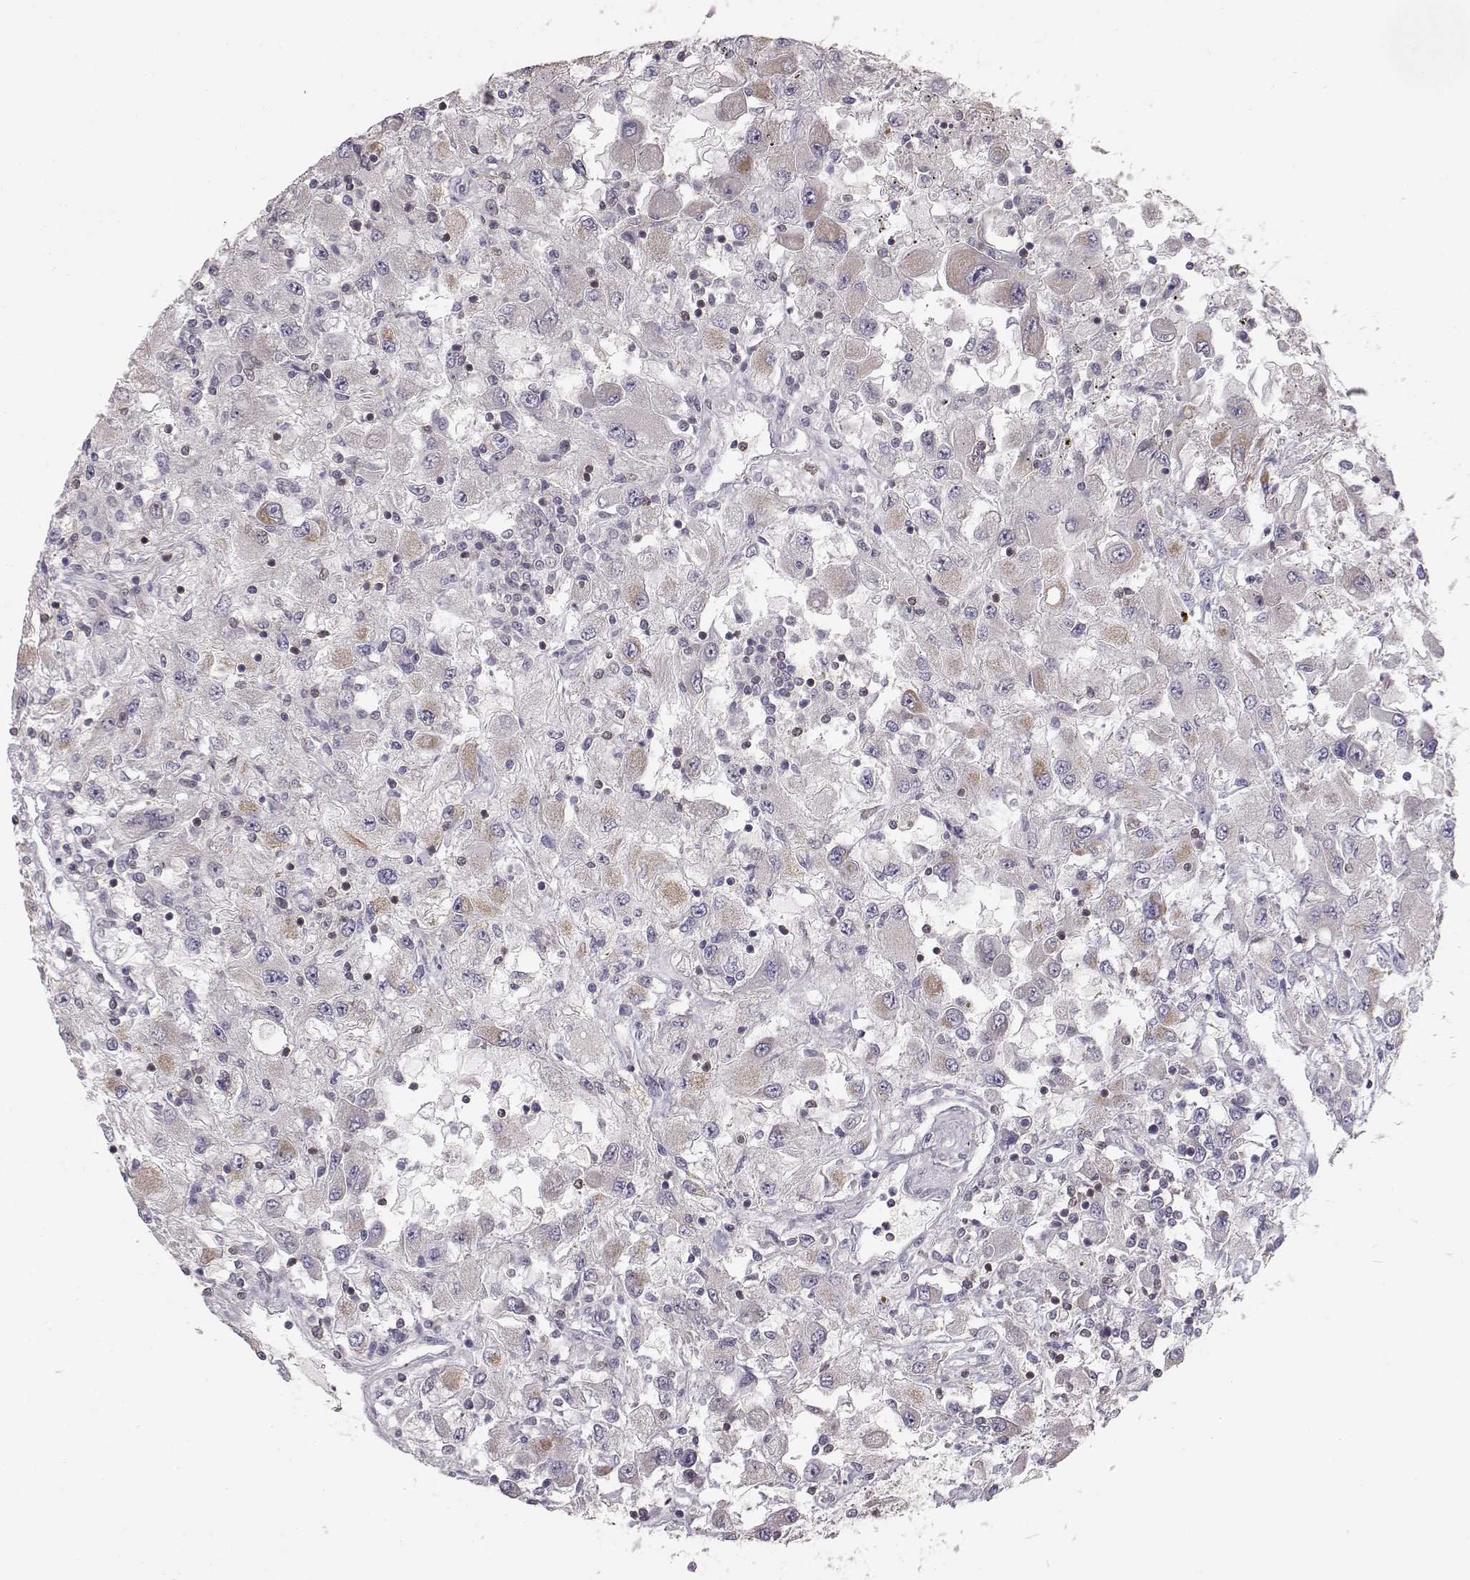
{"staining": {"intensity": "moderate", "quantity": "<25%", "location": "cytoplasmic/membranous"}, "tissue": "renal cancer", "cell_type": "Tumor cells", "image_type": "cancer", "snomed": [{"axis": "morphology", "description": "Adenocarcinoma, NOS"}, {"axis": "topography", "description": "Kidney"}], "caption": "Protein staining shows moderate cytoplasmic/membranous positivity in approximately <25% of tumor cells in renal cancer.", "gene": "GRAP2", "patient": {"sex": "female", "age": 67}}